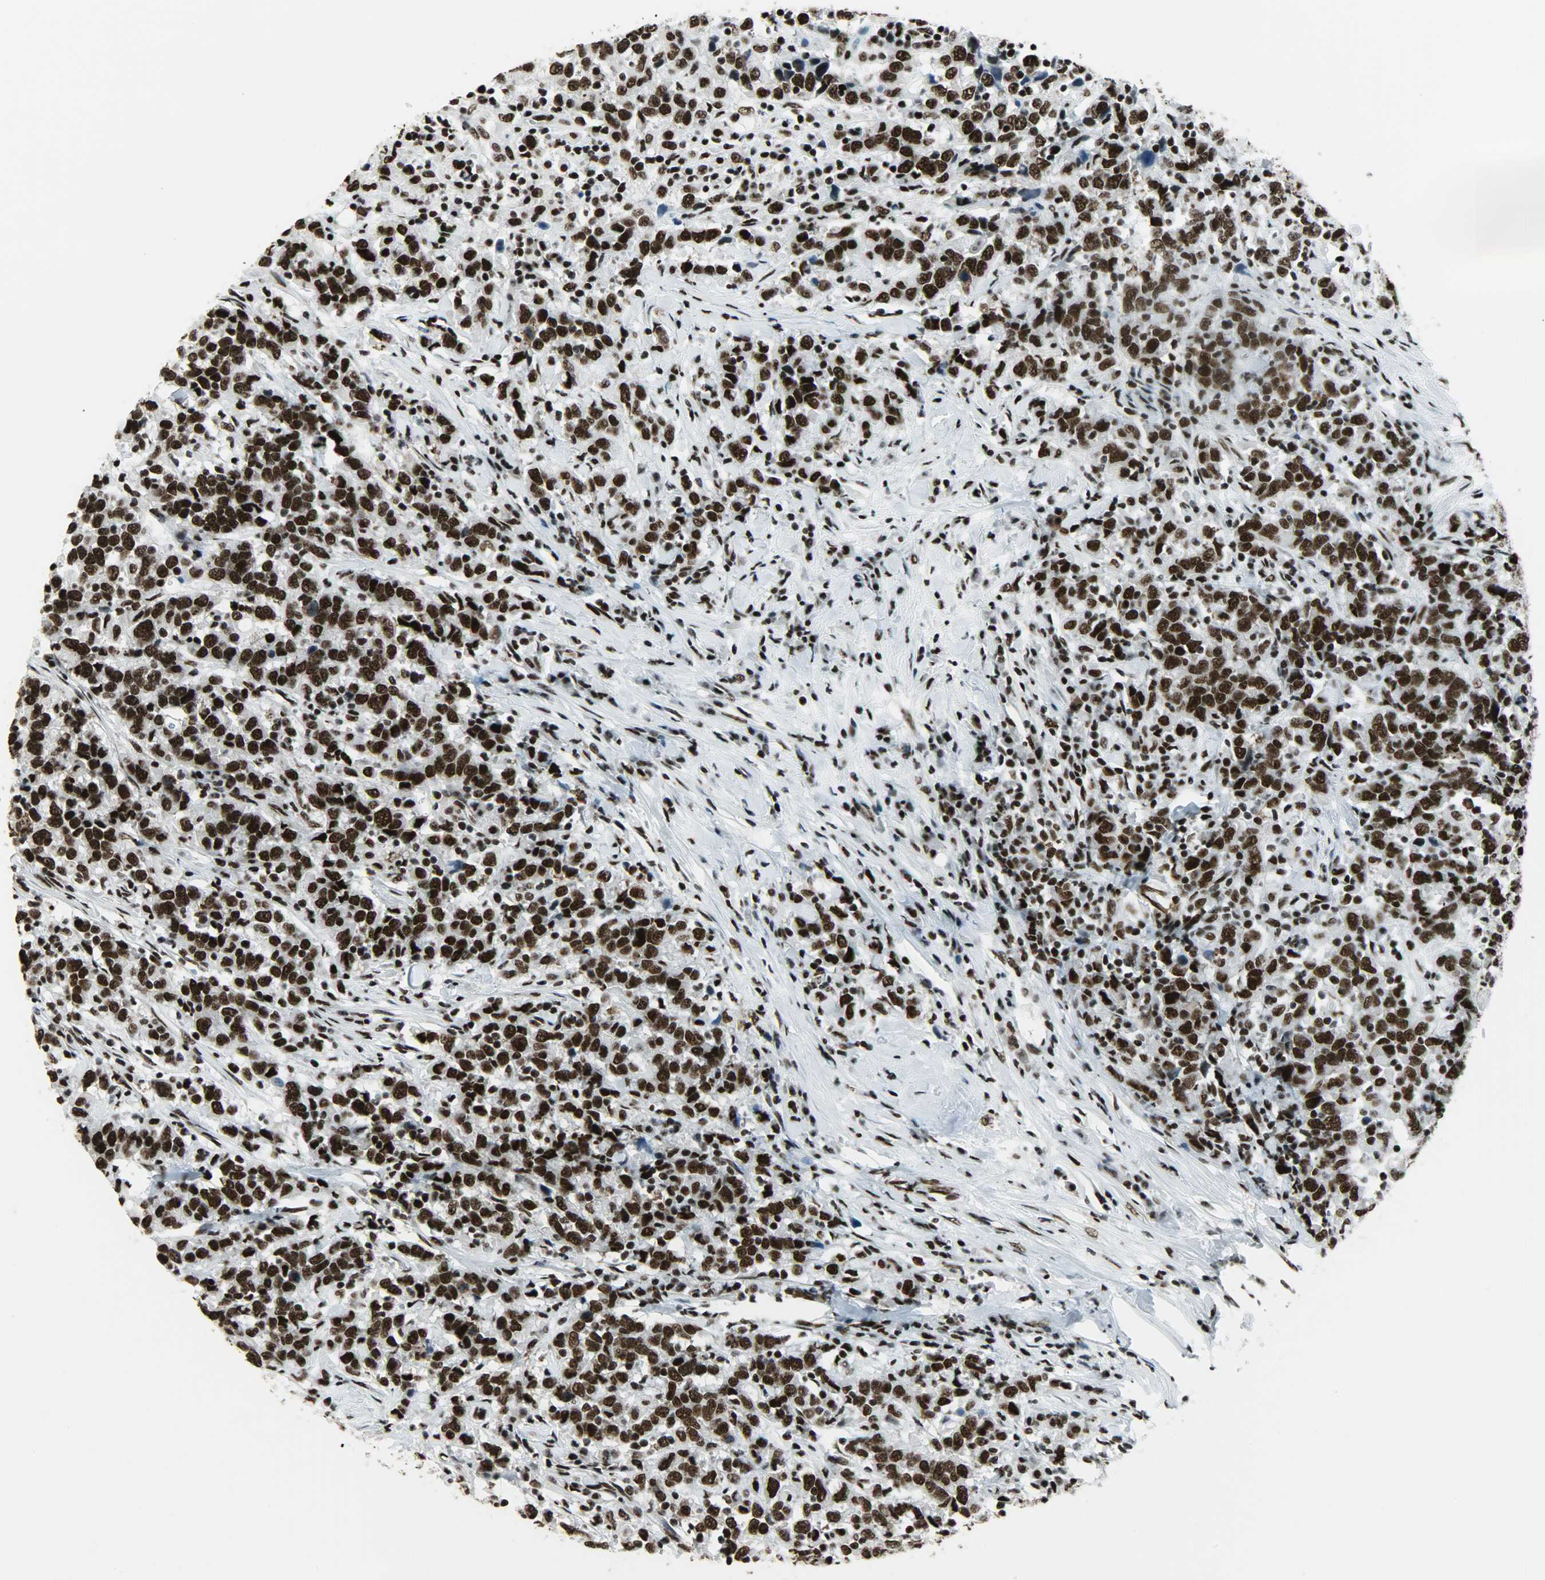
{"staining": {"intensity": "strong", "quantity": ">75%", "location": "nuclear"}, "tissue": "urothelial cancer", "cell_type": "Tumor cells", "image_type": "cancer", "snomed": [{"axis": "morphology", "description": "Urothelial carcinoma, High grade"}, {"axis": "topography", "description": "Urinary bladder"}], "caption": "Tumor cells demonstrate high levels of strong nuclear staining in about >75% of cells in human urothelial cancer.", "gene": "SNRPA", "patient": {"sex": "male", "age": 61}}